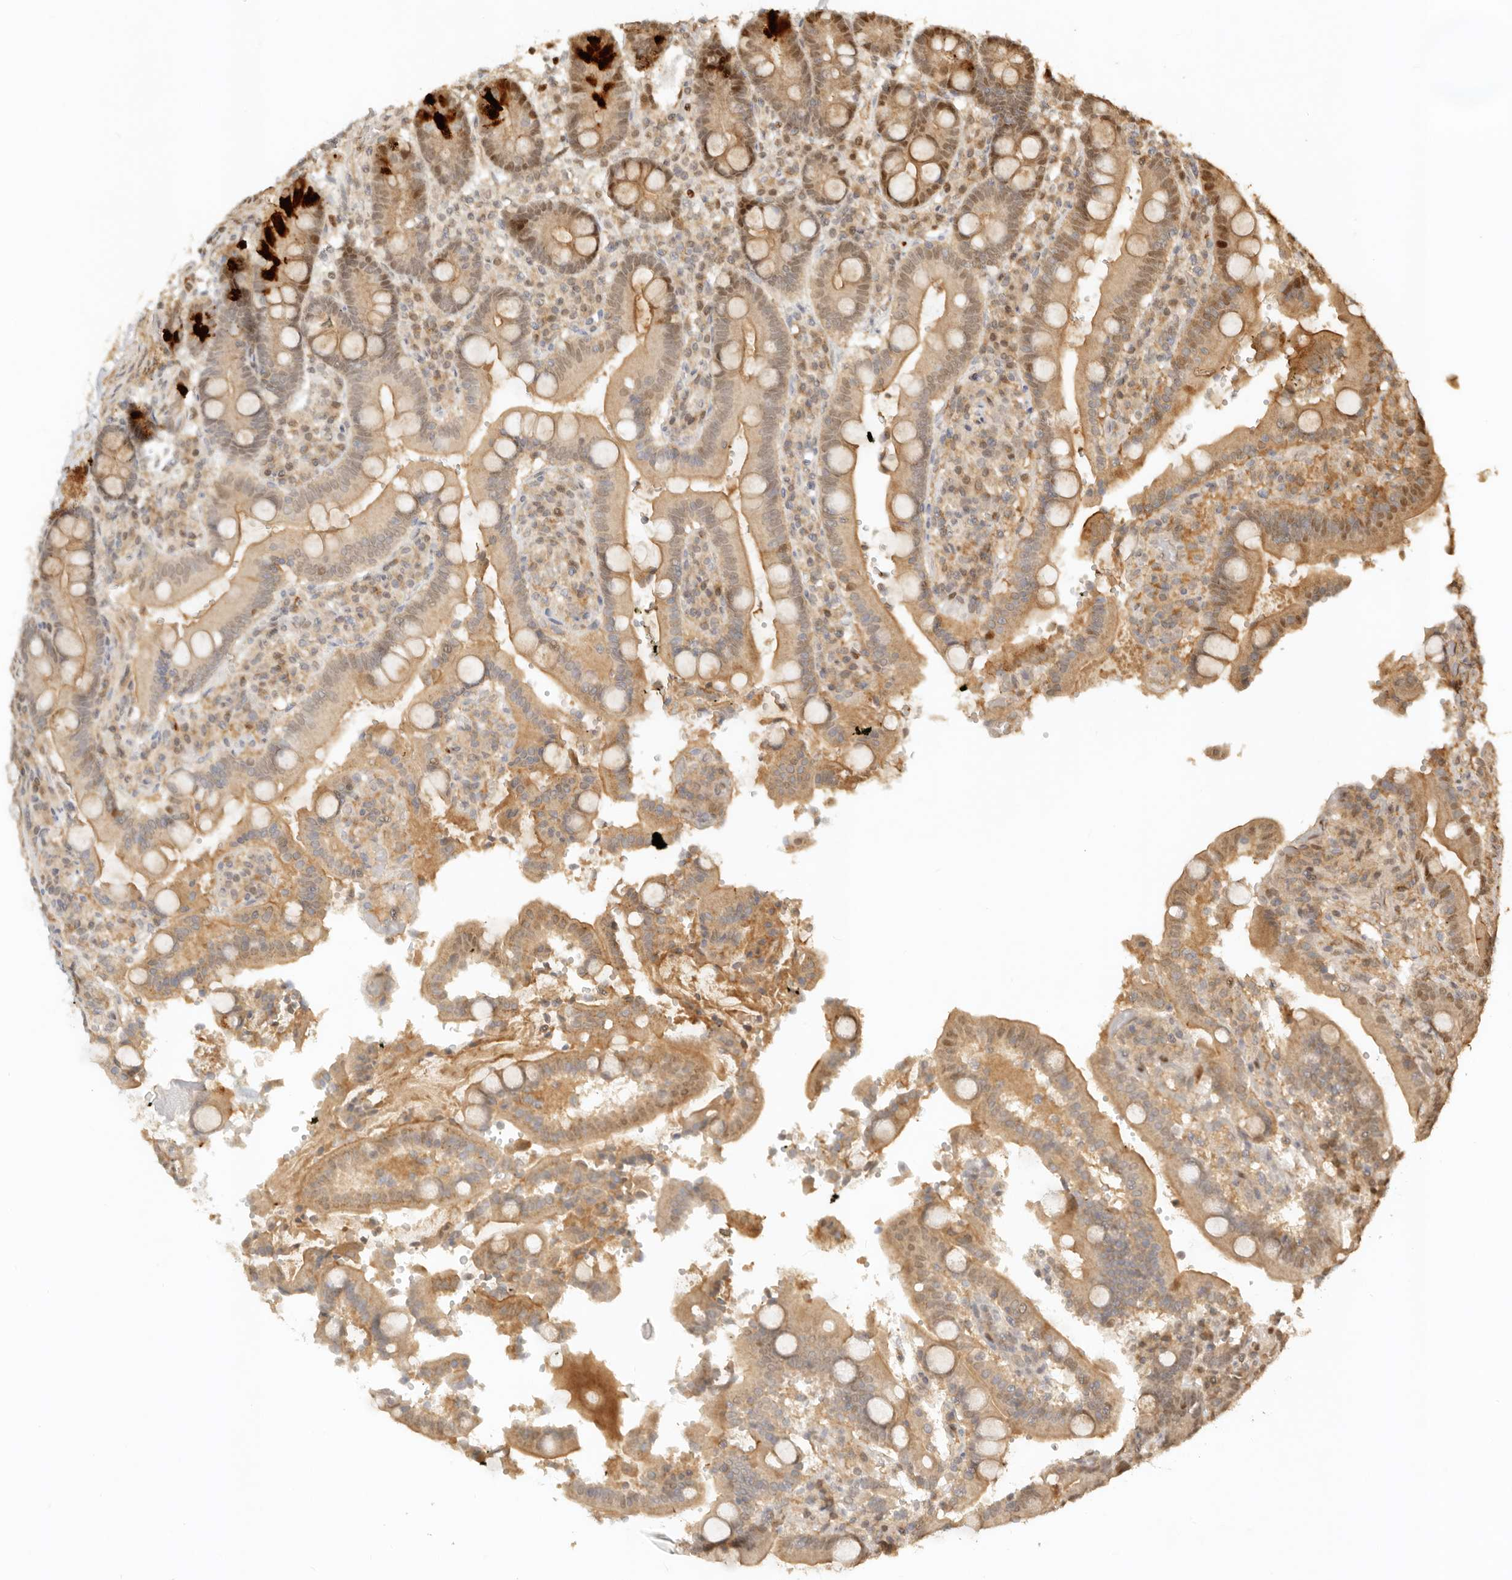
{"staining": {"intensity": "strong", "quantity": "<25%", "location": "cytoplasmic/membranous,nuclear"}, "tissue": "duodenum", "cell_type": "Glandular cells", "image_type": "normal", "snomed": [{"axis": "morphology", "description": "Normal tissue, NOS"}, {"axis": "topography", "description": "Small intestine, NOS"}], "caption": "The immunohistochemical stain highlights strong cytoplasmic/membranous,nuclear staining in glandular cells of normal duodenum.", "gene": "KIF2B", "patient": {"sex": "female", "age": 71}}